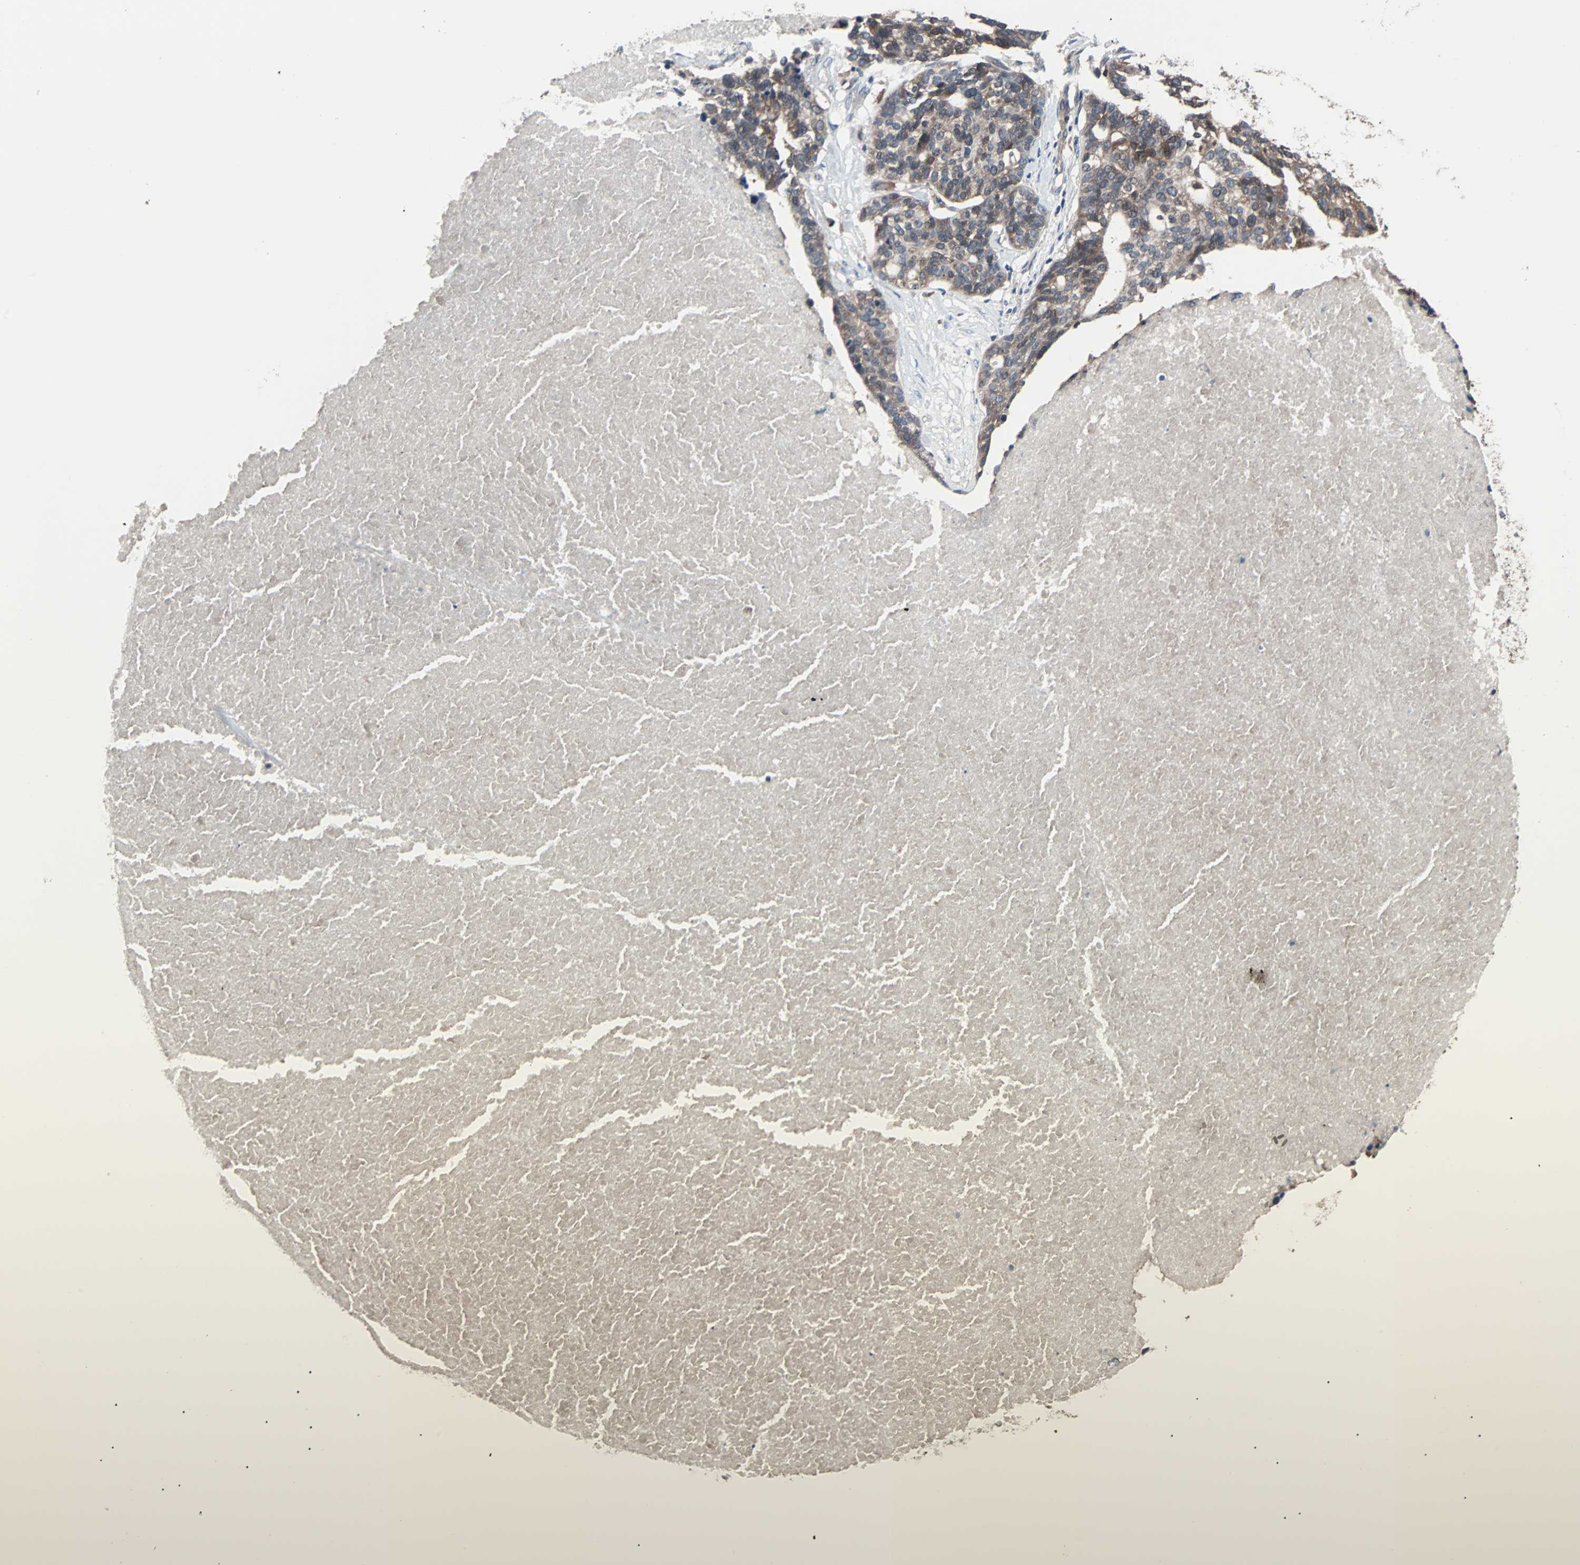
{"staining": {"intensity": "weak", "quantity": ">75%", "location": "cytoplasmic/membranous"}, "tissue": "ovarian cancer", "cell_type": "Tumor cells", "image_type": "cancer", "snomed": [{"axis": "morphology", "description": "Cystadenocarcinoma, serous, NOS"}, {"axis": "topography", "description": "Ovary"}], "caption": "Immunohistochemistry image of human ovarian cancer stained for a protein (brown), which demonstrates low levels of weak cytoplasmic/membranous positivity in about >75% of tumor cells.", "gene": "PAK1", "patient": {"sex": "female", "age": 59}}